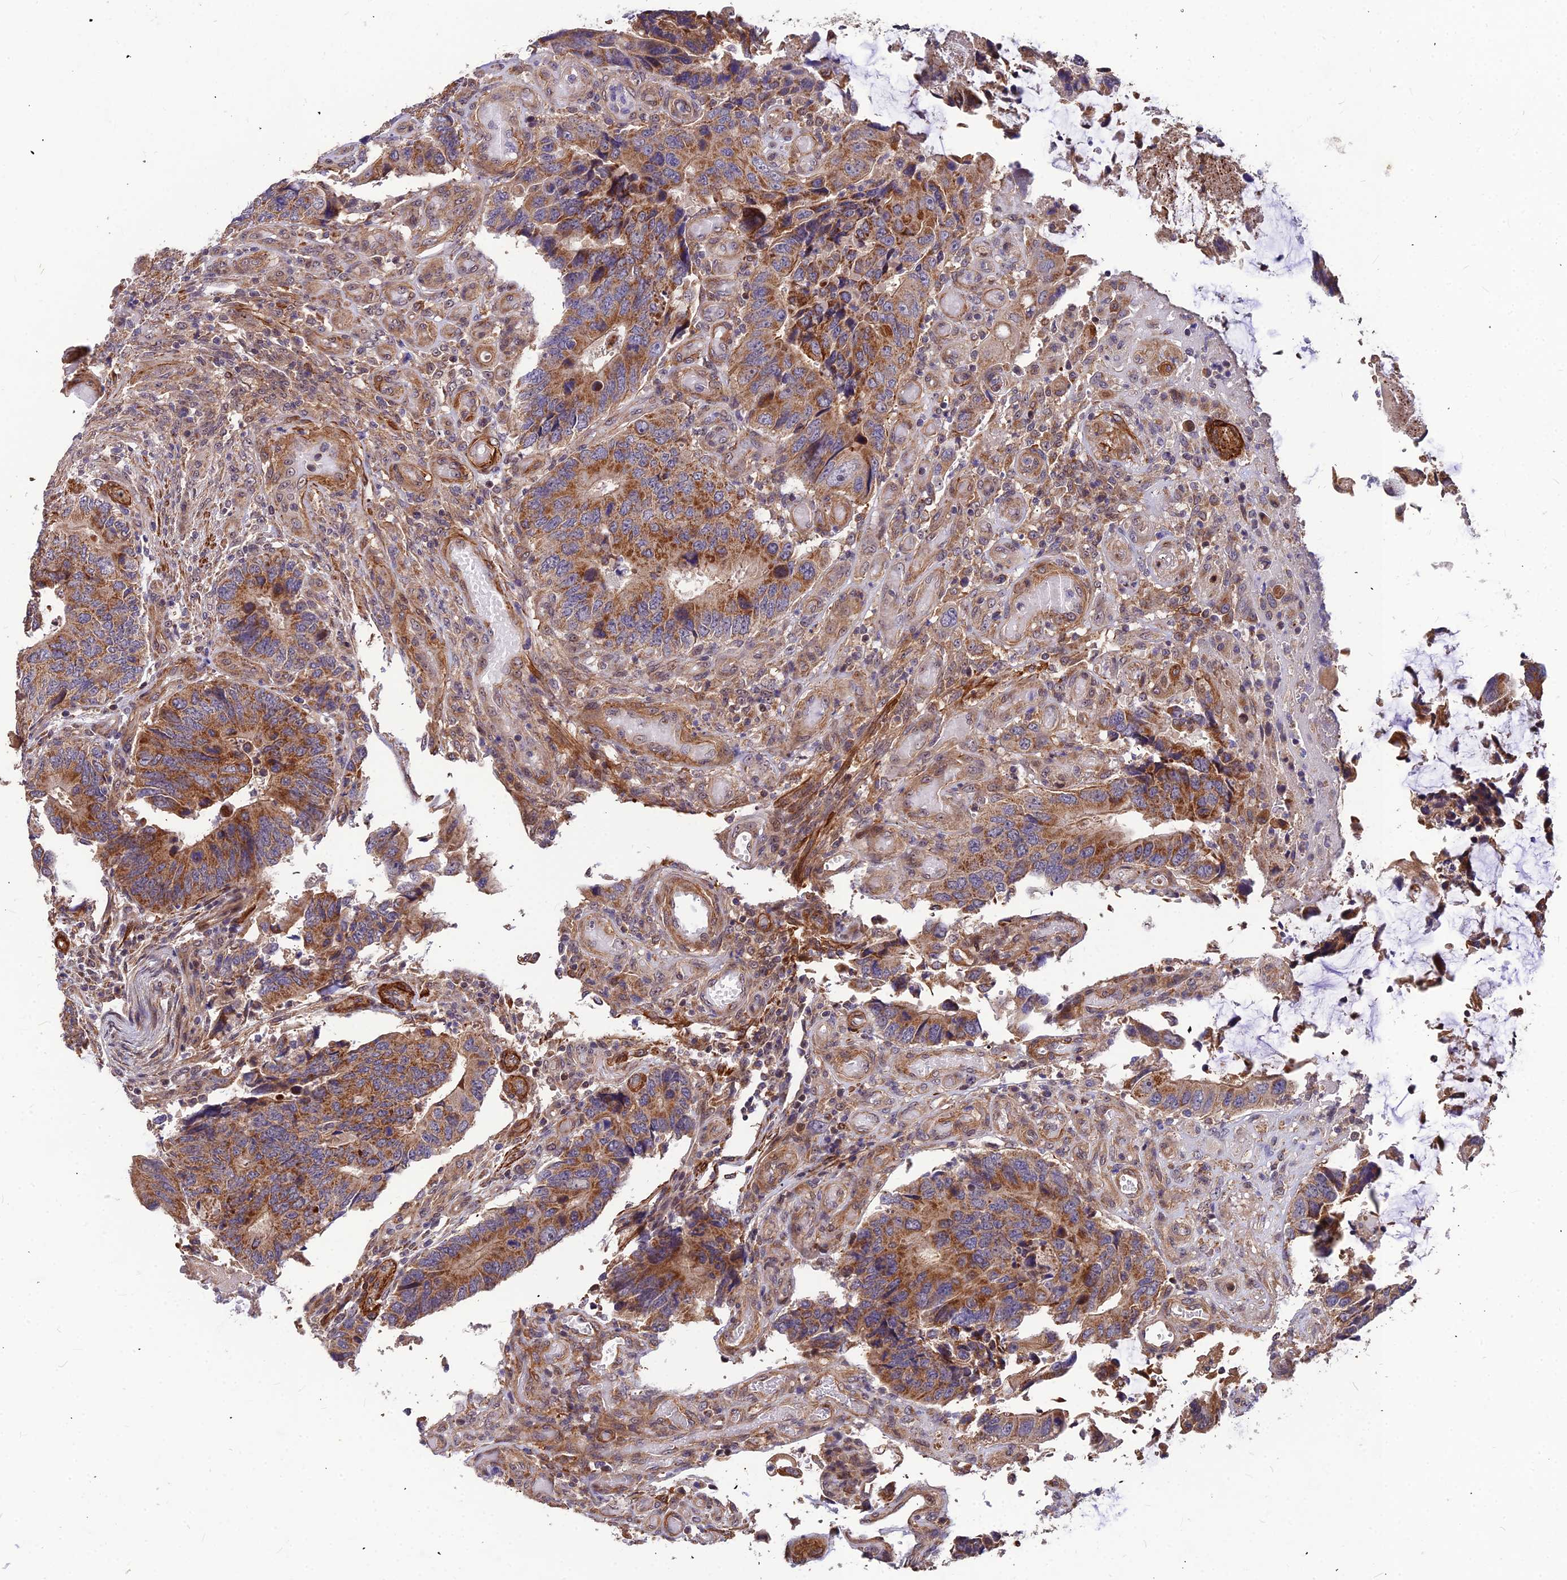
{"staining": {"intensity": "moderate", "quantity": ">75%", "location": "cytoplasmic/membranous"}, "tissue": "colorectal cancer", "cell_type": "Tumor cells", "image_type": "cancer", "snomed": [{"axis": "morphology", "description": "Adenocarcinoma, NOS"}, {"axis": "topography", "description": "Colon"}], "caption": "Tumor cells exhibit moderate cytoplasmic/membranous expression in about >75% of cells in colorectal cancer (adenocarcinoma).", "gene": "LEKR1", "patient": {"sex": "male", "age": 87}}